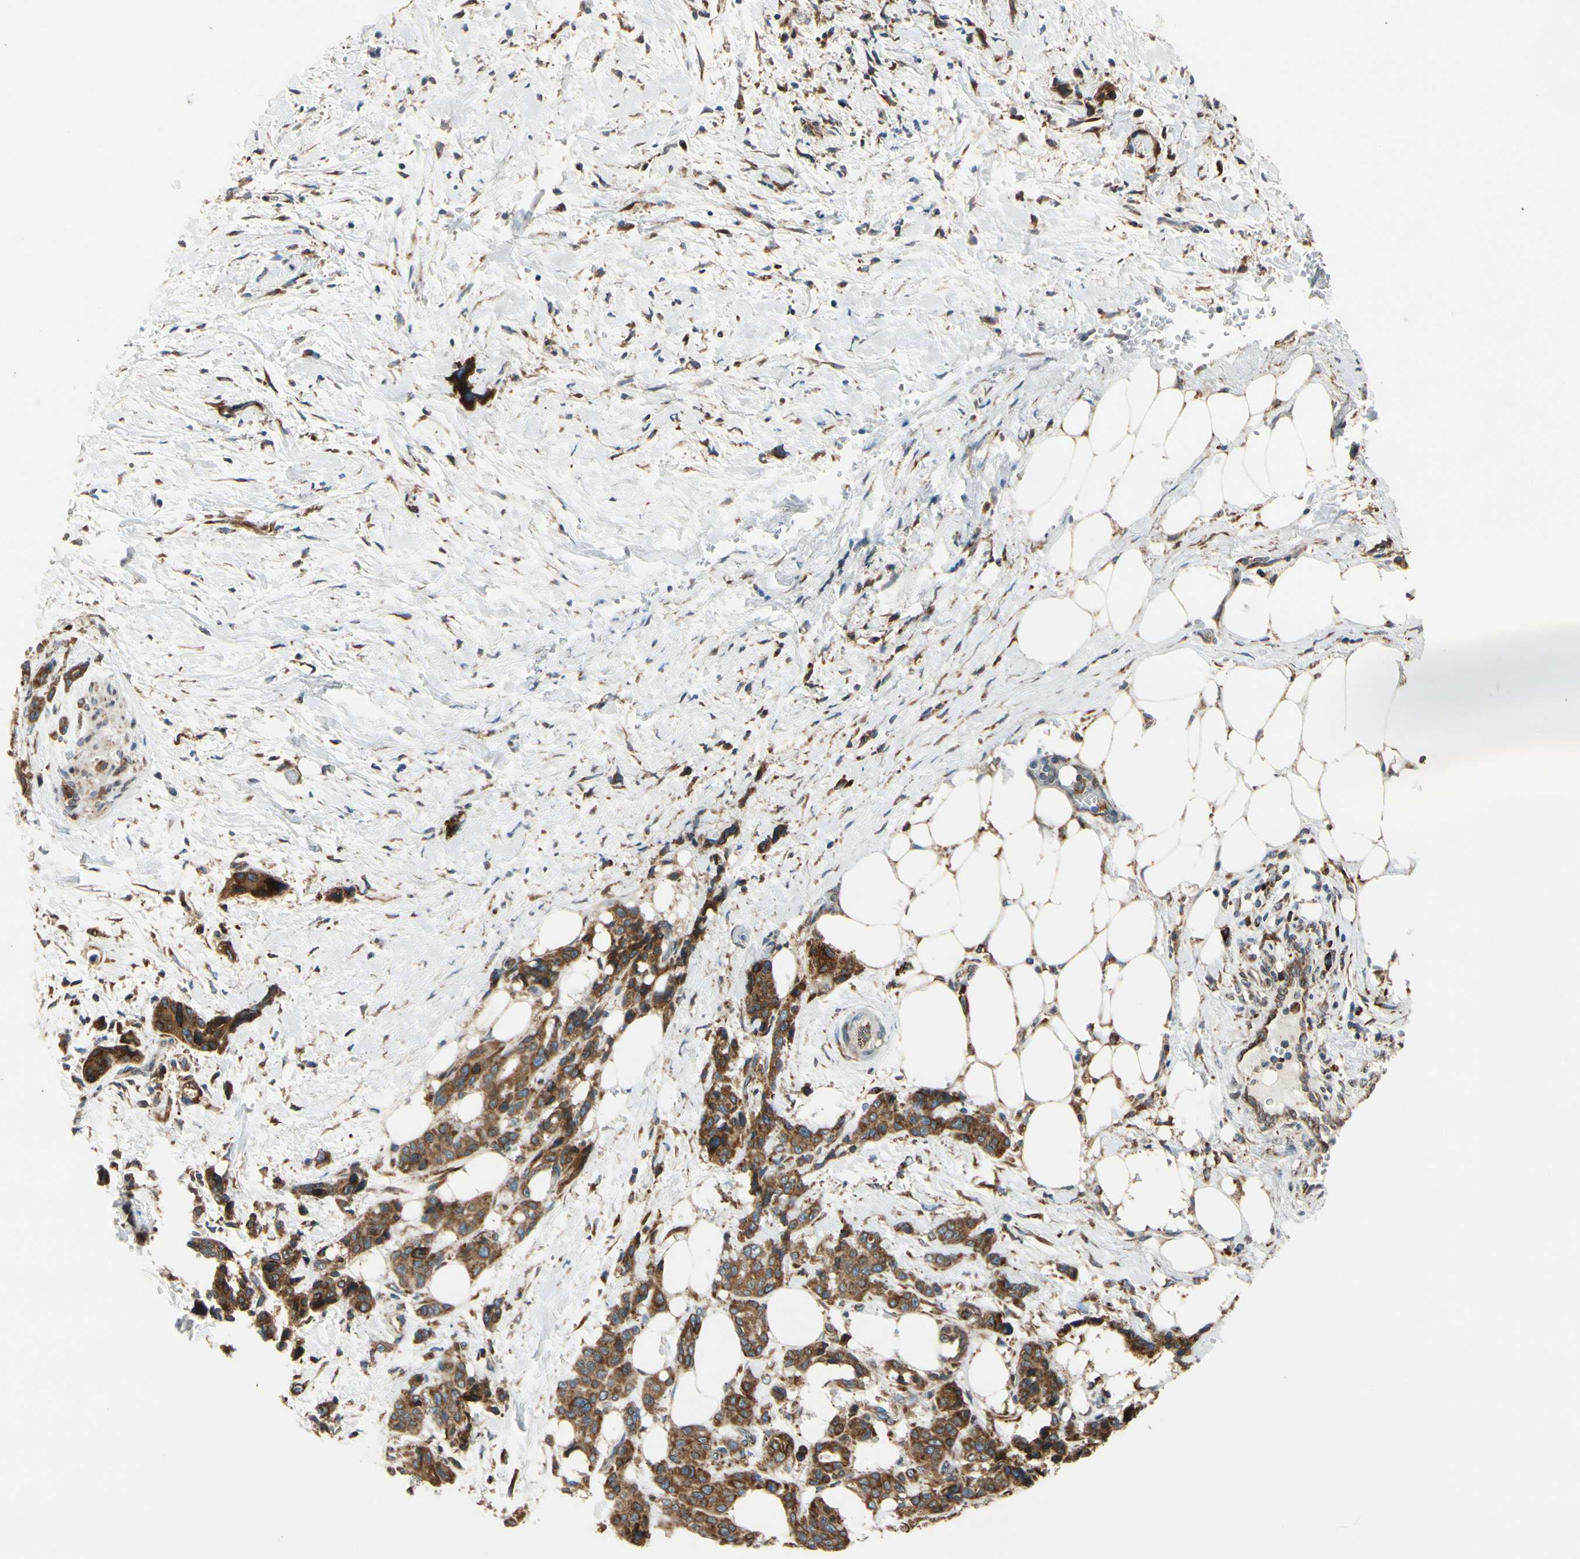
{"staining": {"intensity": "strong", "quantity": ">75%", "location": "cytoplasmic/membranous"}, "tissue": "pancreatic cancer", "cell_type": "Tumor cells", "image_type": "cancer", "snomed": [{"axis": "morphology", "description": "Adenocarcinoma, NOS"}, {"axis": "topography", "description": "Pancreas"}], "caption": "Tumor cells reveal high levels of strong cytoplasmic/membranous staining in approximately >75% of cells in pancreatic cancer.", "gene": "RPN2", "patient": {"sex": "male", "age": 46}}